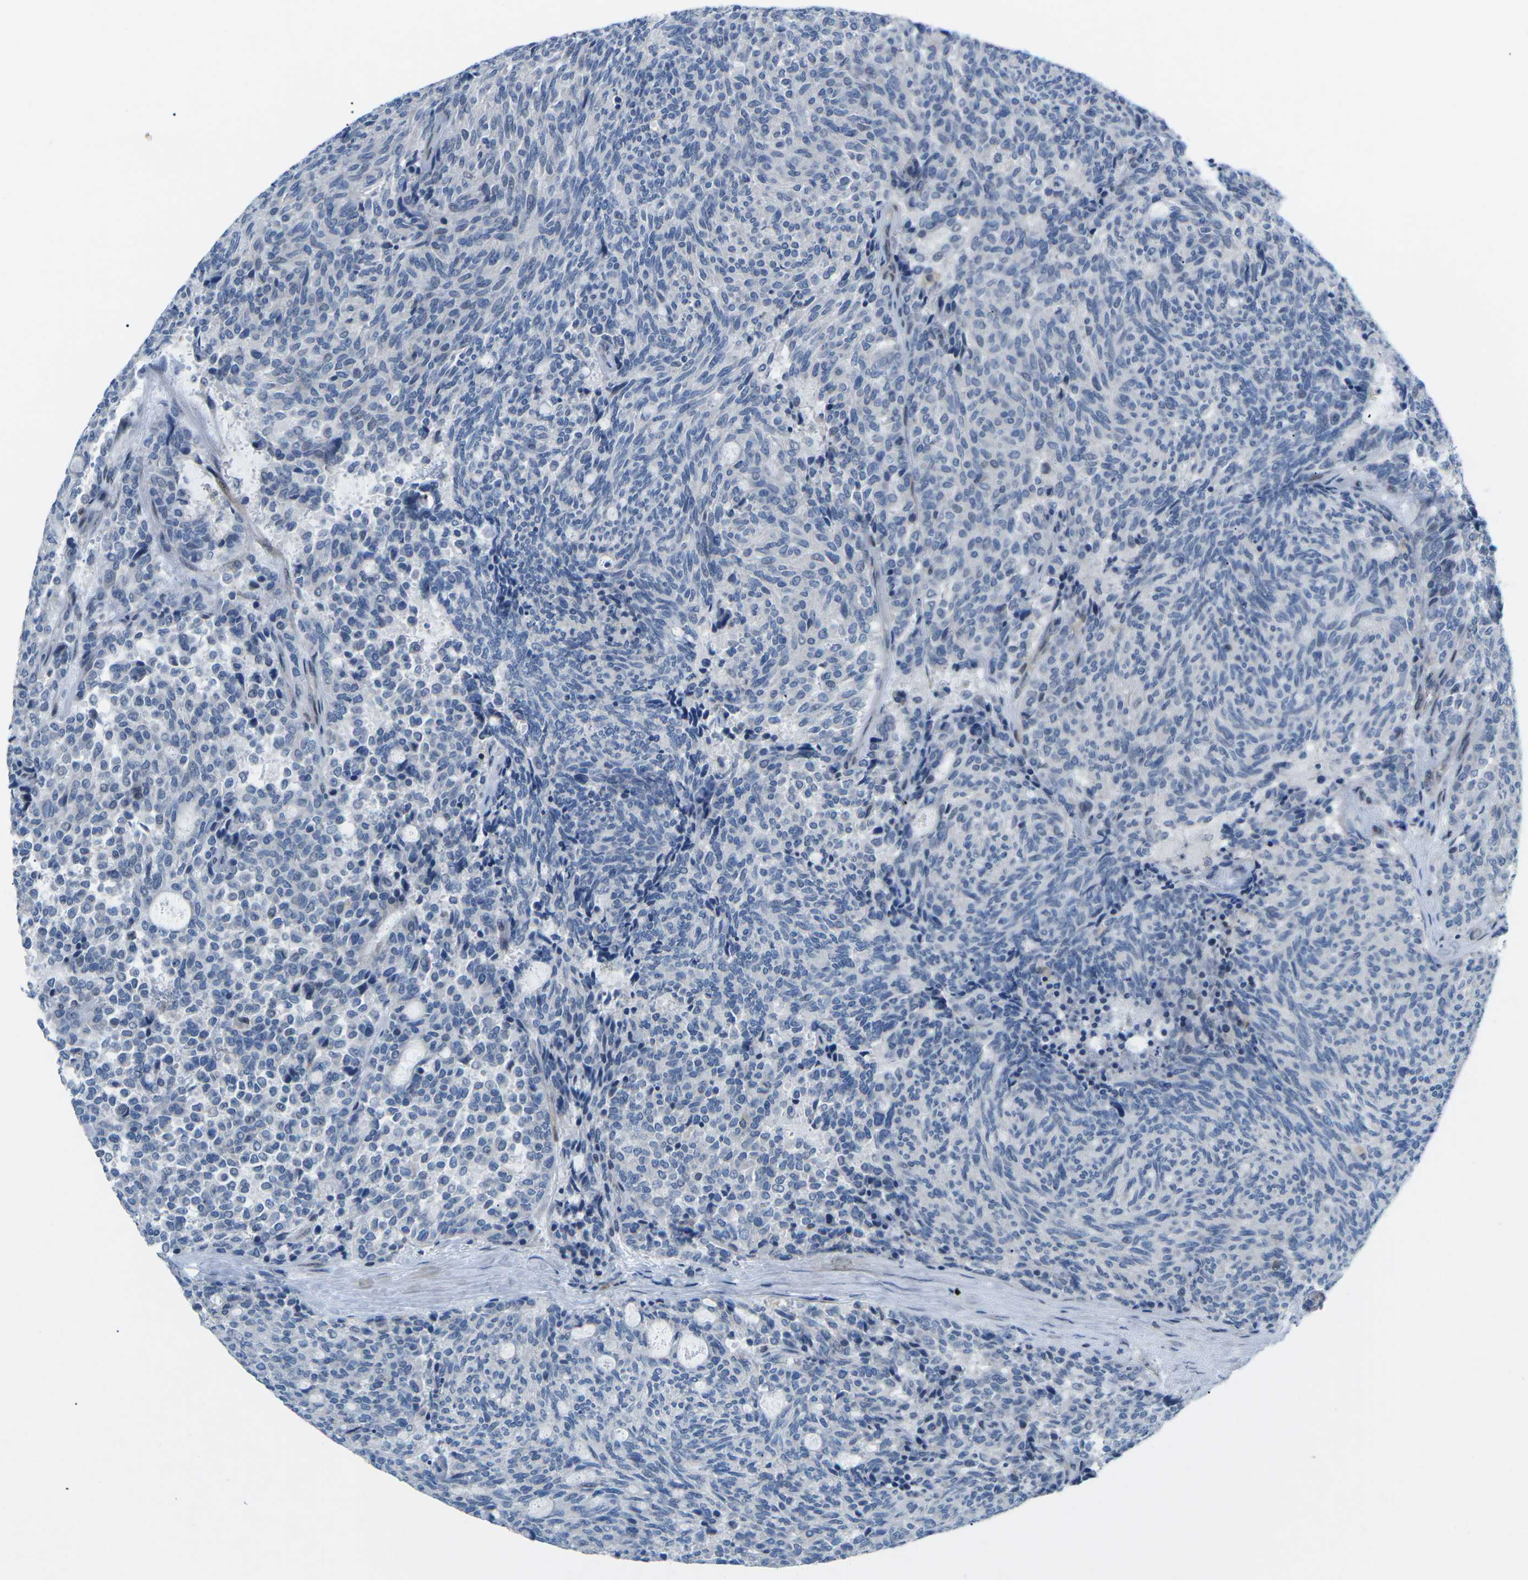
{"staining": {"intensity": "negative", "quantity": "none", "location": "none"}, "tissue": "carcinoid", "cell_type": "Tumor cells", "image_type": "cancer", "snomed": [{"axis": "morphology", "description": "Carcinoid, malignant, NOS"}, {"axis": "topography", "description": "Pancreas"}], "caption": "An image of carcinoid (malignant) stained for a protein demonstrates no brown staining in tumor cells. (DAB (3,3'-diaminobenzidine) IHC with hematoxylin counter stain).", "gene": "MBNL1", "patient": {"sex": "female", "age": 54}}